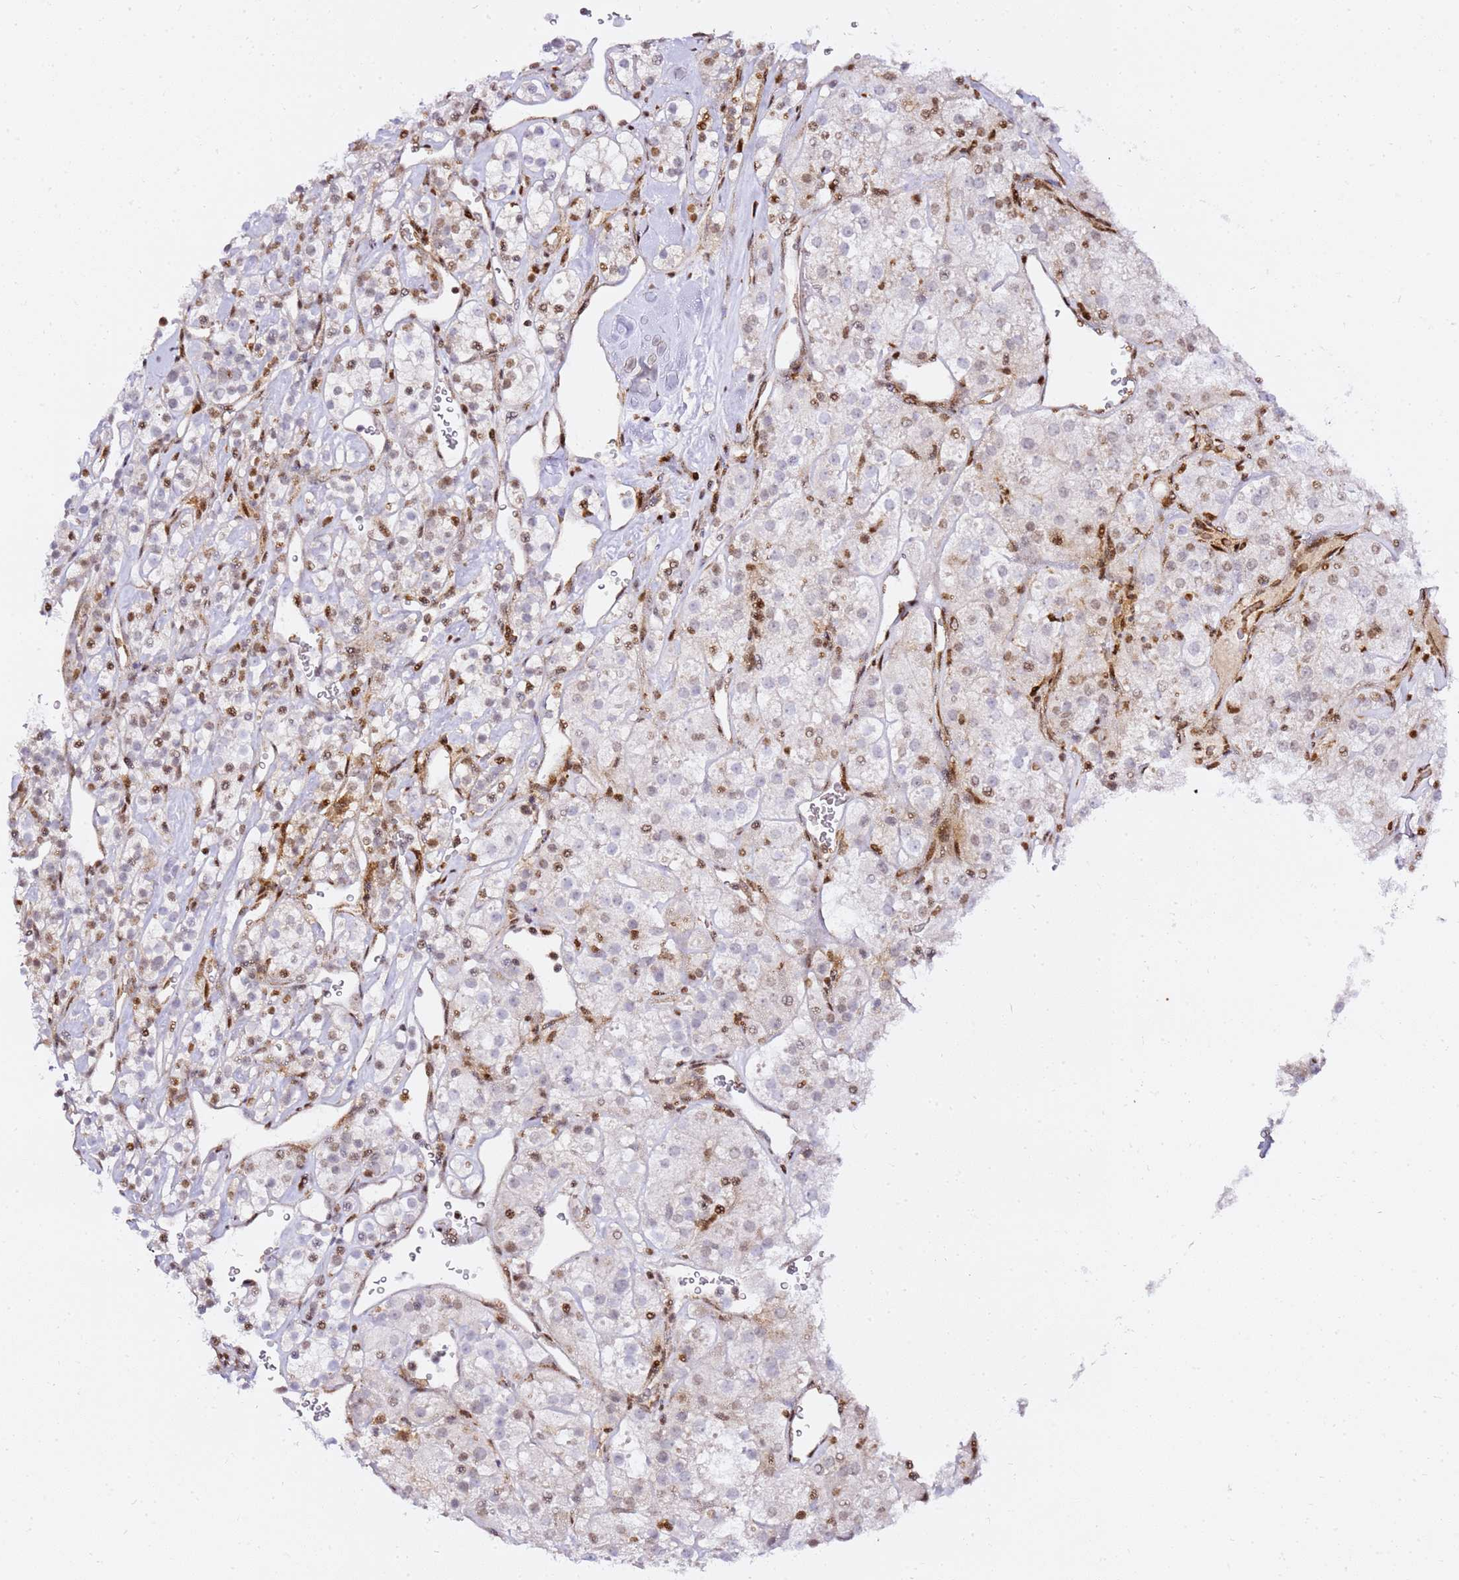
{"staining": {"intensity": "moderate", "quantity": "<25%", "location": "nuclear"}, "tissue": "renal cancer", "cell_type": "Tumor cells", "image_type": "cancer", "snomed": [{"axis": "morphology", "description": "Adenocarcinoma, NOS"}, {"axis": "topography", "description": "Kidney"}], "caption": "A low amount of moderate nuclear expression is seen in about <25% of tumor cells in renal adenocarcinoma tissue. Using DAB (brown) and hematoxylin (blue) stains, captured at high magnification using brightfield microscopy.", "gene": "GBP2", "patient": {"sex": "male", "age": 77}}